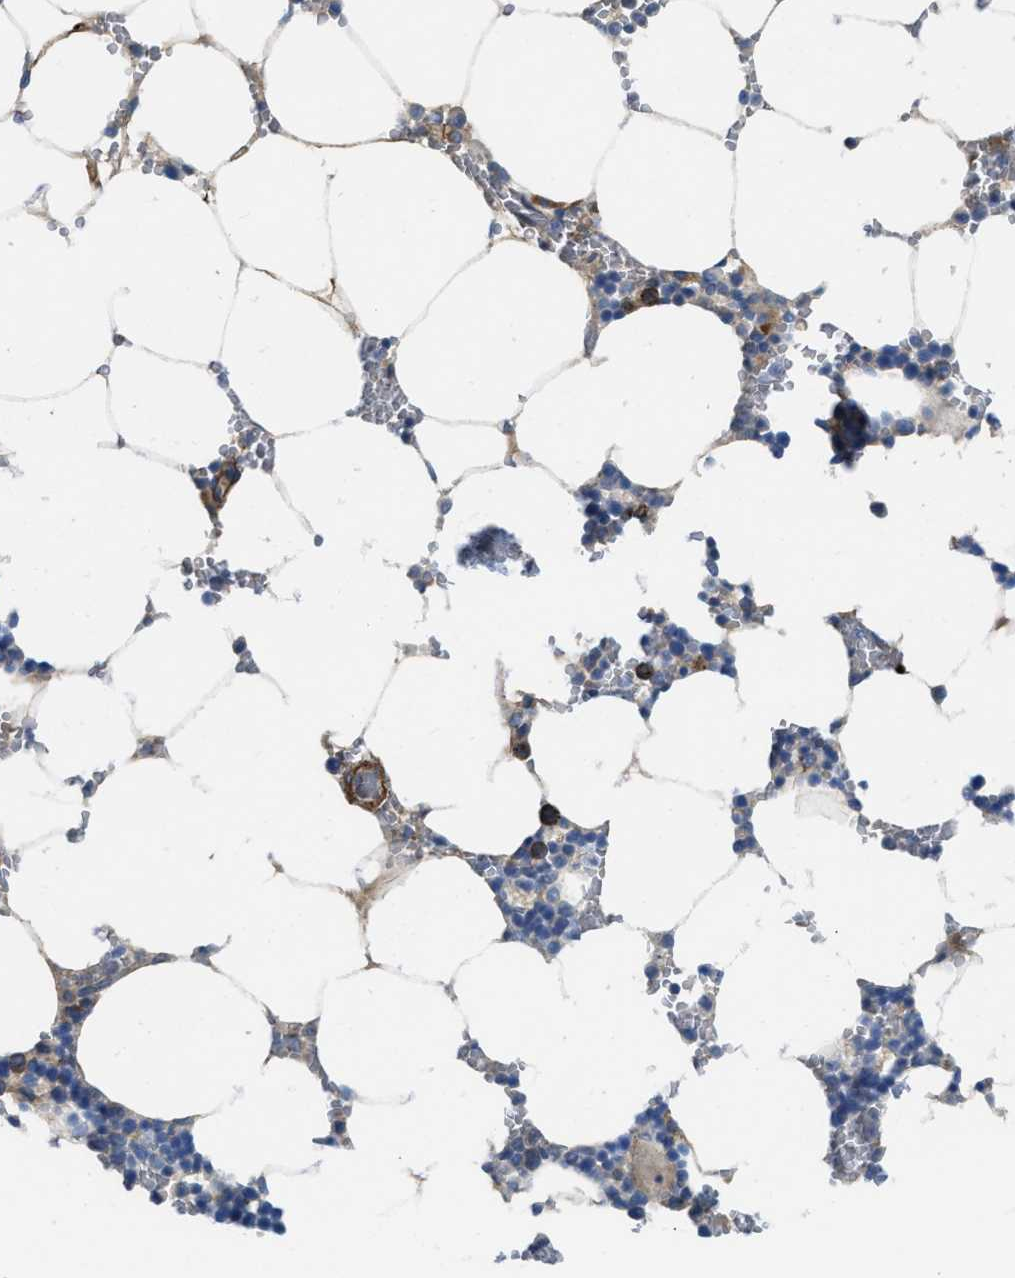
{"staining": {"intensity": "strong", "quantity": "<25%", "location": "cytoplasmic/membranous"}, "tissue": "bone marrow", "cell_type": "Hematopoietic cells", "image_type": "normal", "snomed": [{"axis": "morphology", "description": "Normal tissue, NOS"}, {"axis": "topography", "description": "Bone marrow"}], "caption": "IHC of normal bone marrow reveals medium levels of strong cytoplasmic/membranous expression in approximately <25% of hematopoietic cells.", "gene": "BMPR1A", "patient": {"sex": "male", "age": 70}}